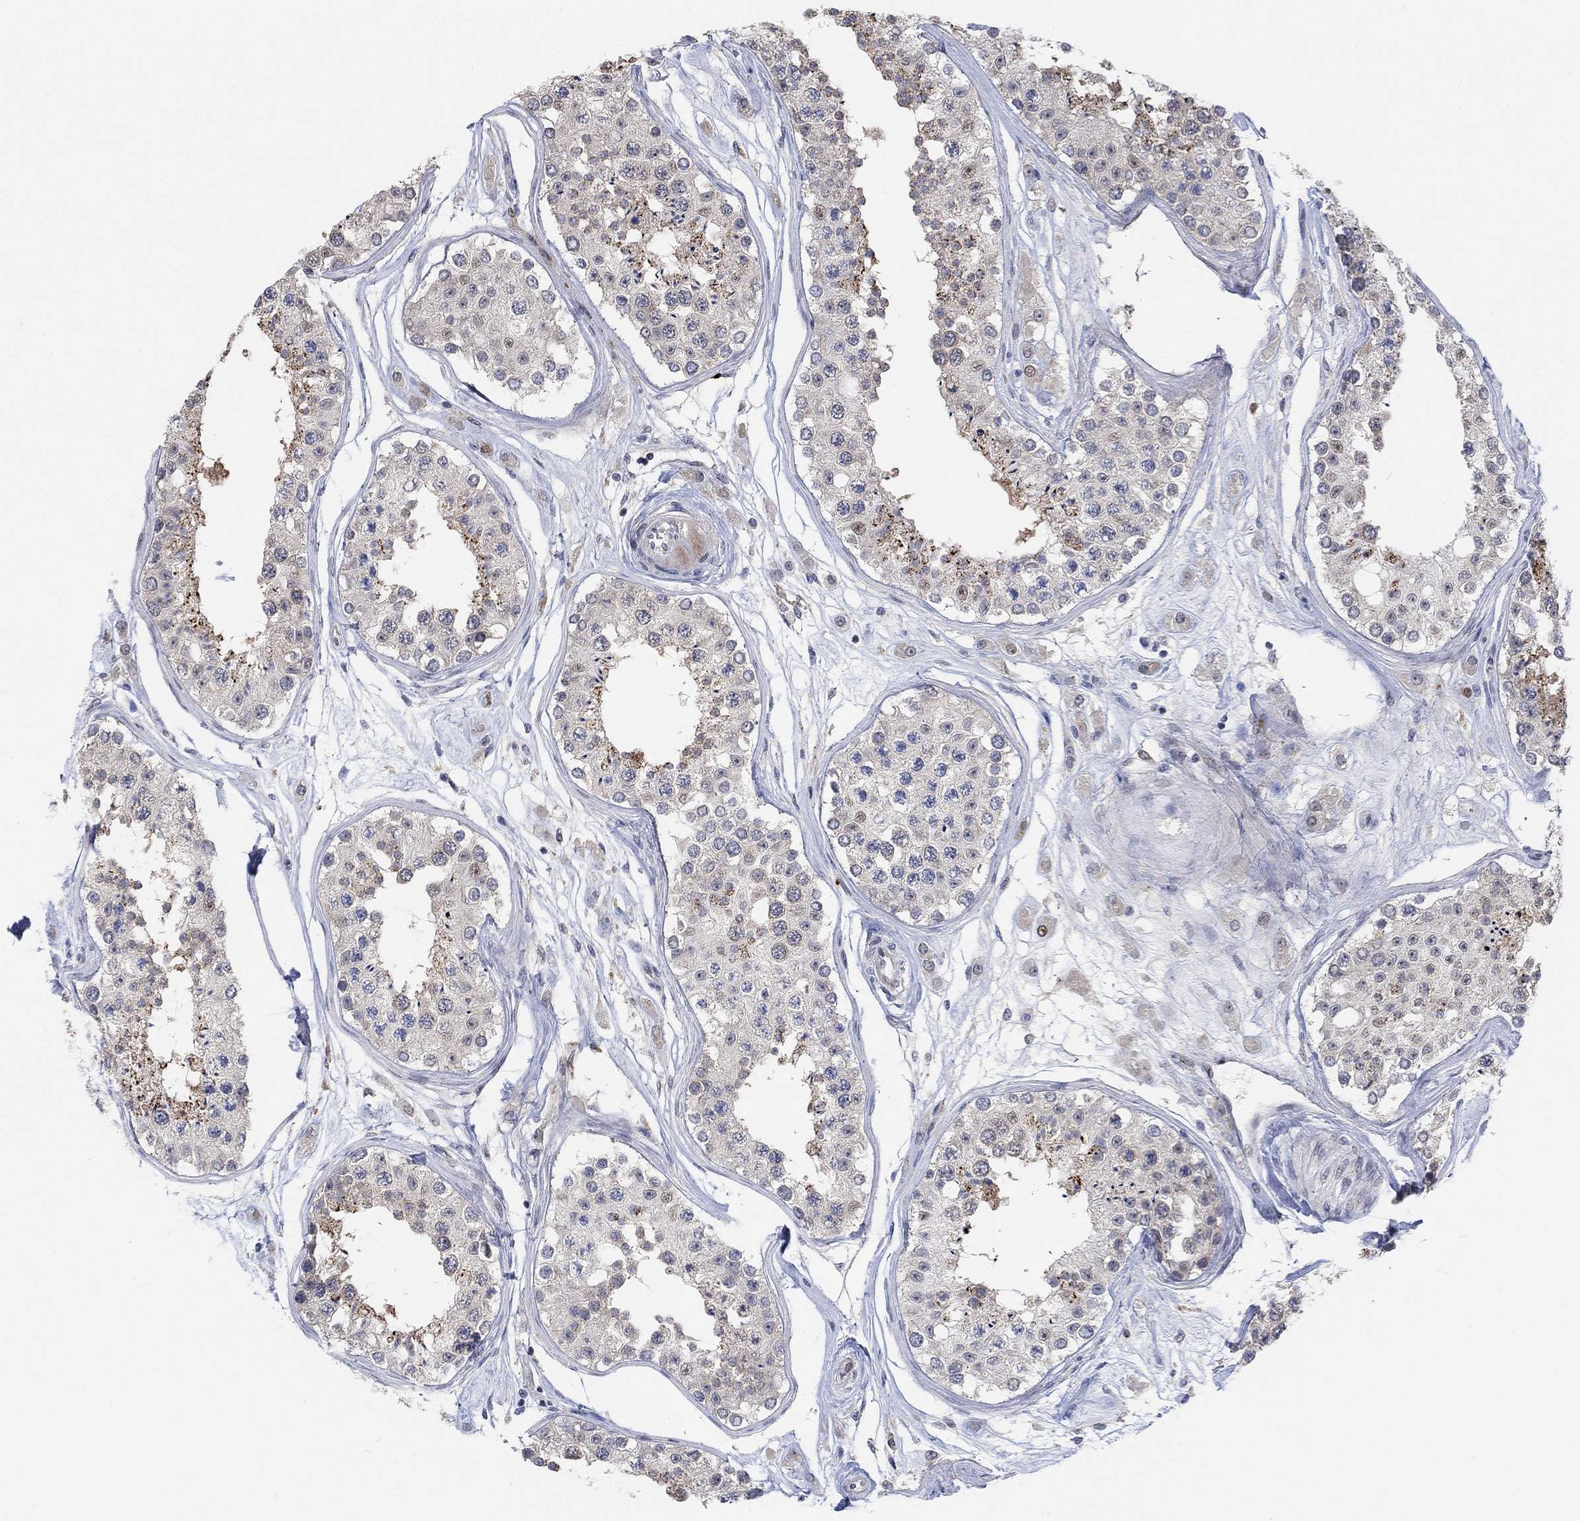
{"staining": {"intensity": "moderate", "quantity": "<25%", "location": "cytoplasmic/membranous"}, "tissue": "testis", "cell_type": "Cells in seminiferous ducts", "image_type": "normal", "snomed": [{"axis": "morphology", "description": "Normal tissue, NOS"}, {"axis": "topography", "description": "Testis"}], "caption": "Immunohistochemical staining of unremarkable testis demonstrates low levels of moderate cytoplasmic/membranous expression in about <25% of cells in seminiferous ducts.", "gene": "CNTF", "patient": {"sex": "male", "age": 25}}